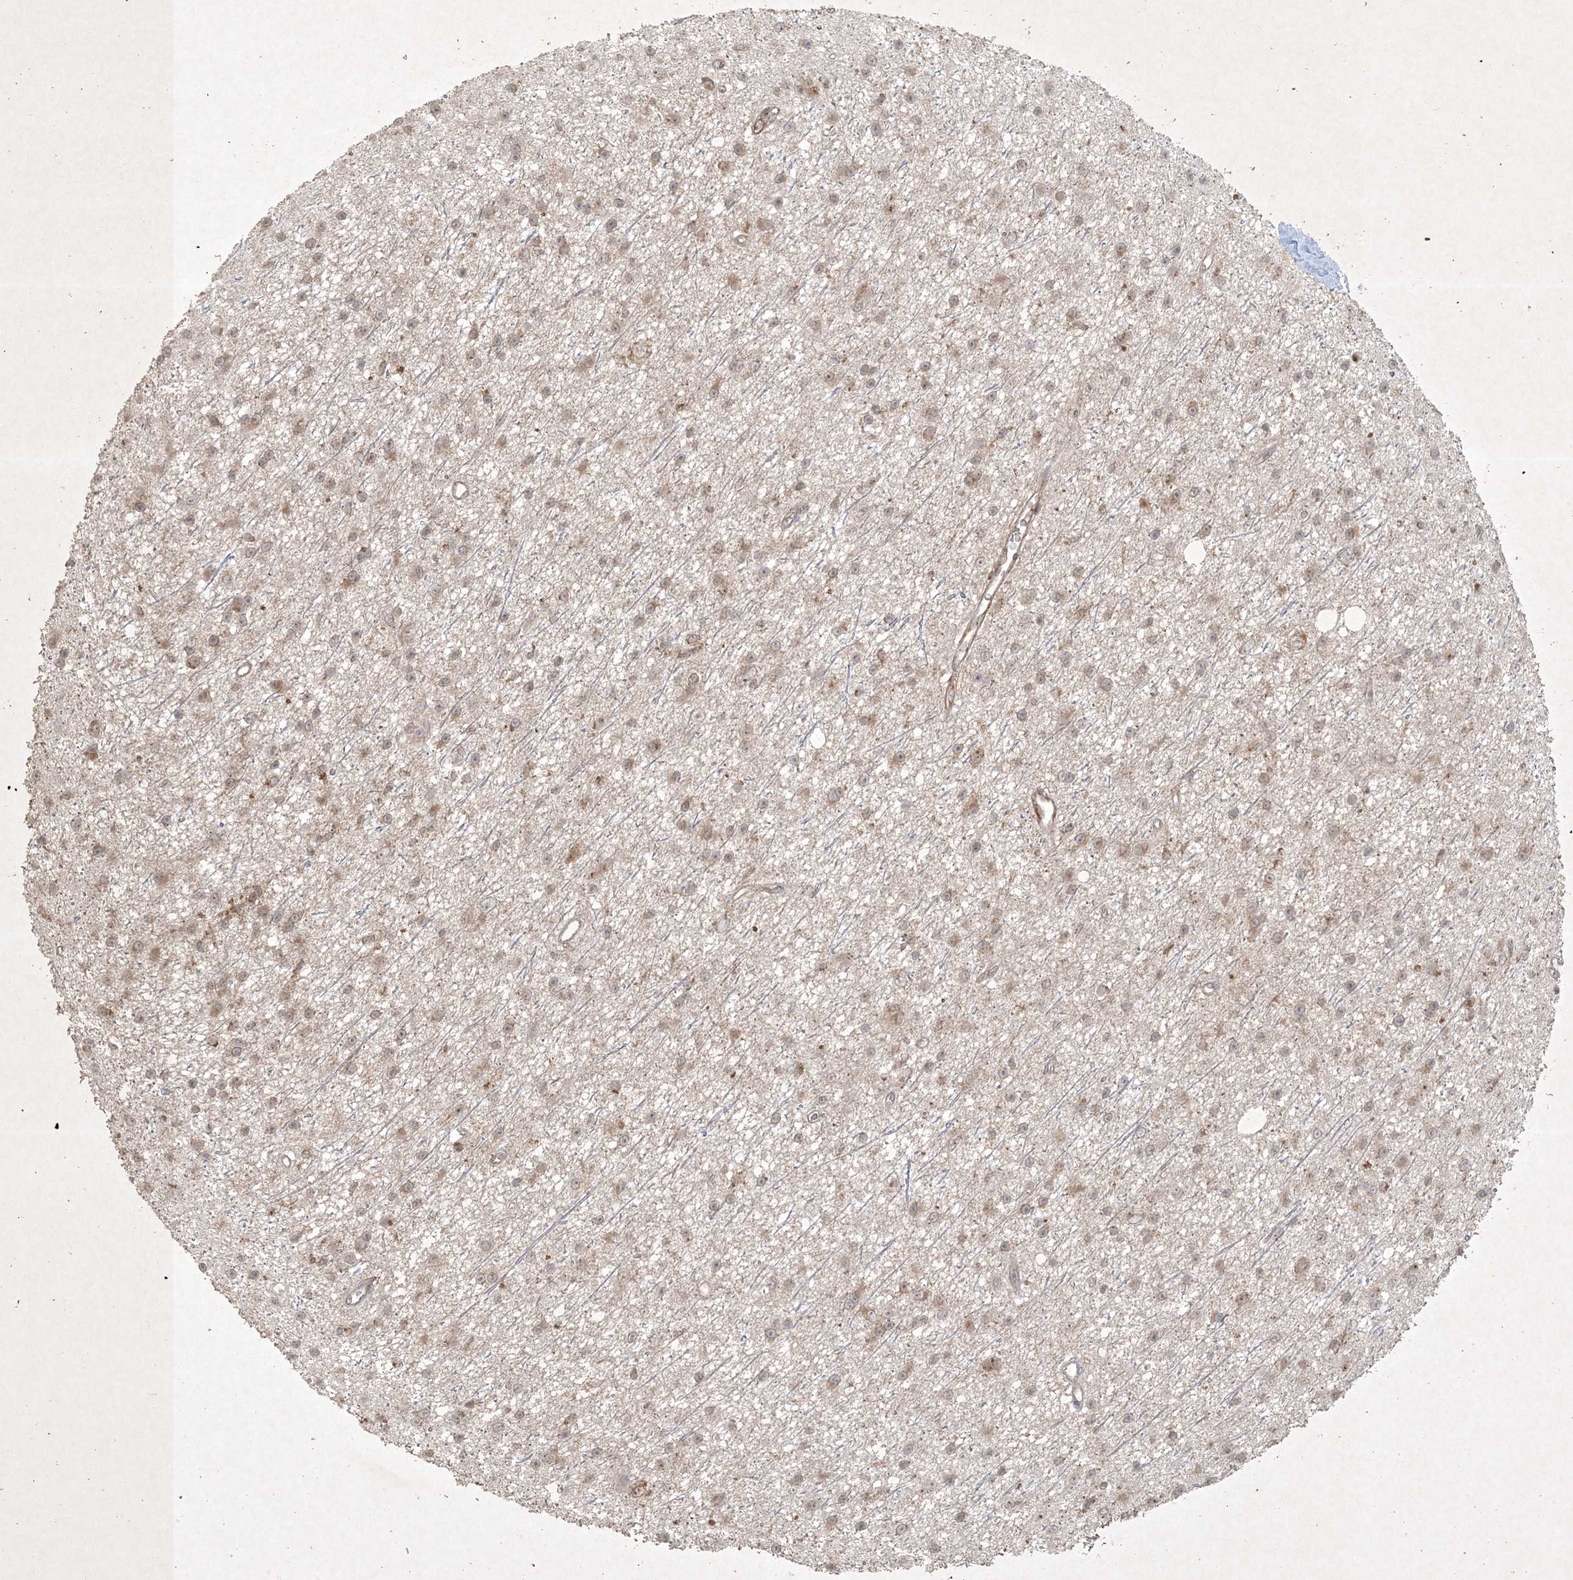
{"staining": {"intensity": "weak", "quantity": ">75%", "location": "cytoplasmic/membranous,nuclear"}, "tissue": "glioma", "cell_type": "Tumor cells", "image_type": "cancer", "snomed": [{"axis": "morphology", "description": "Glioma, malignant, Low grade"}, {"axis": "topography", "description": "Cerebral cortex"}], "caption": "Immunohistochemistry image of neoplastic tissue: glioma stained using immunohistochemistry (IHC) reveals low levels of weak protein expression localized specifically in the cytoplasmic/membranous and nuclear of tumor cells, appearing as a cytoplasmic/membranous and nuclear brown color.", "gene": "NRBP2", "patient": {"sex": "female", "age": 39}}